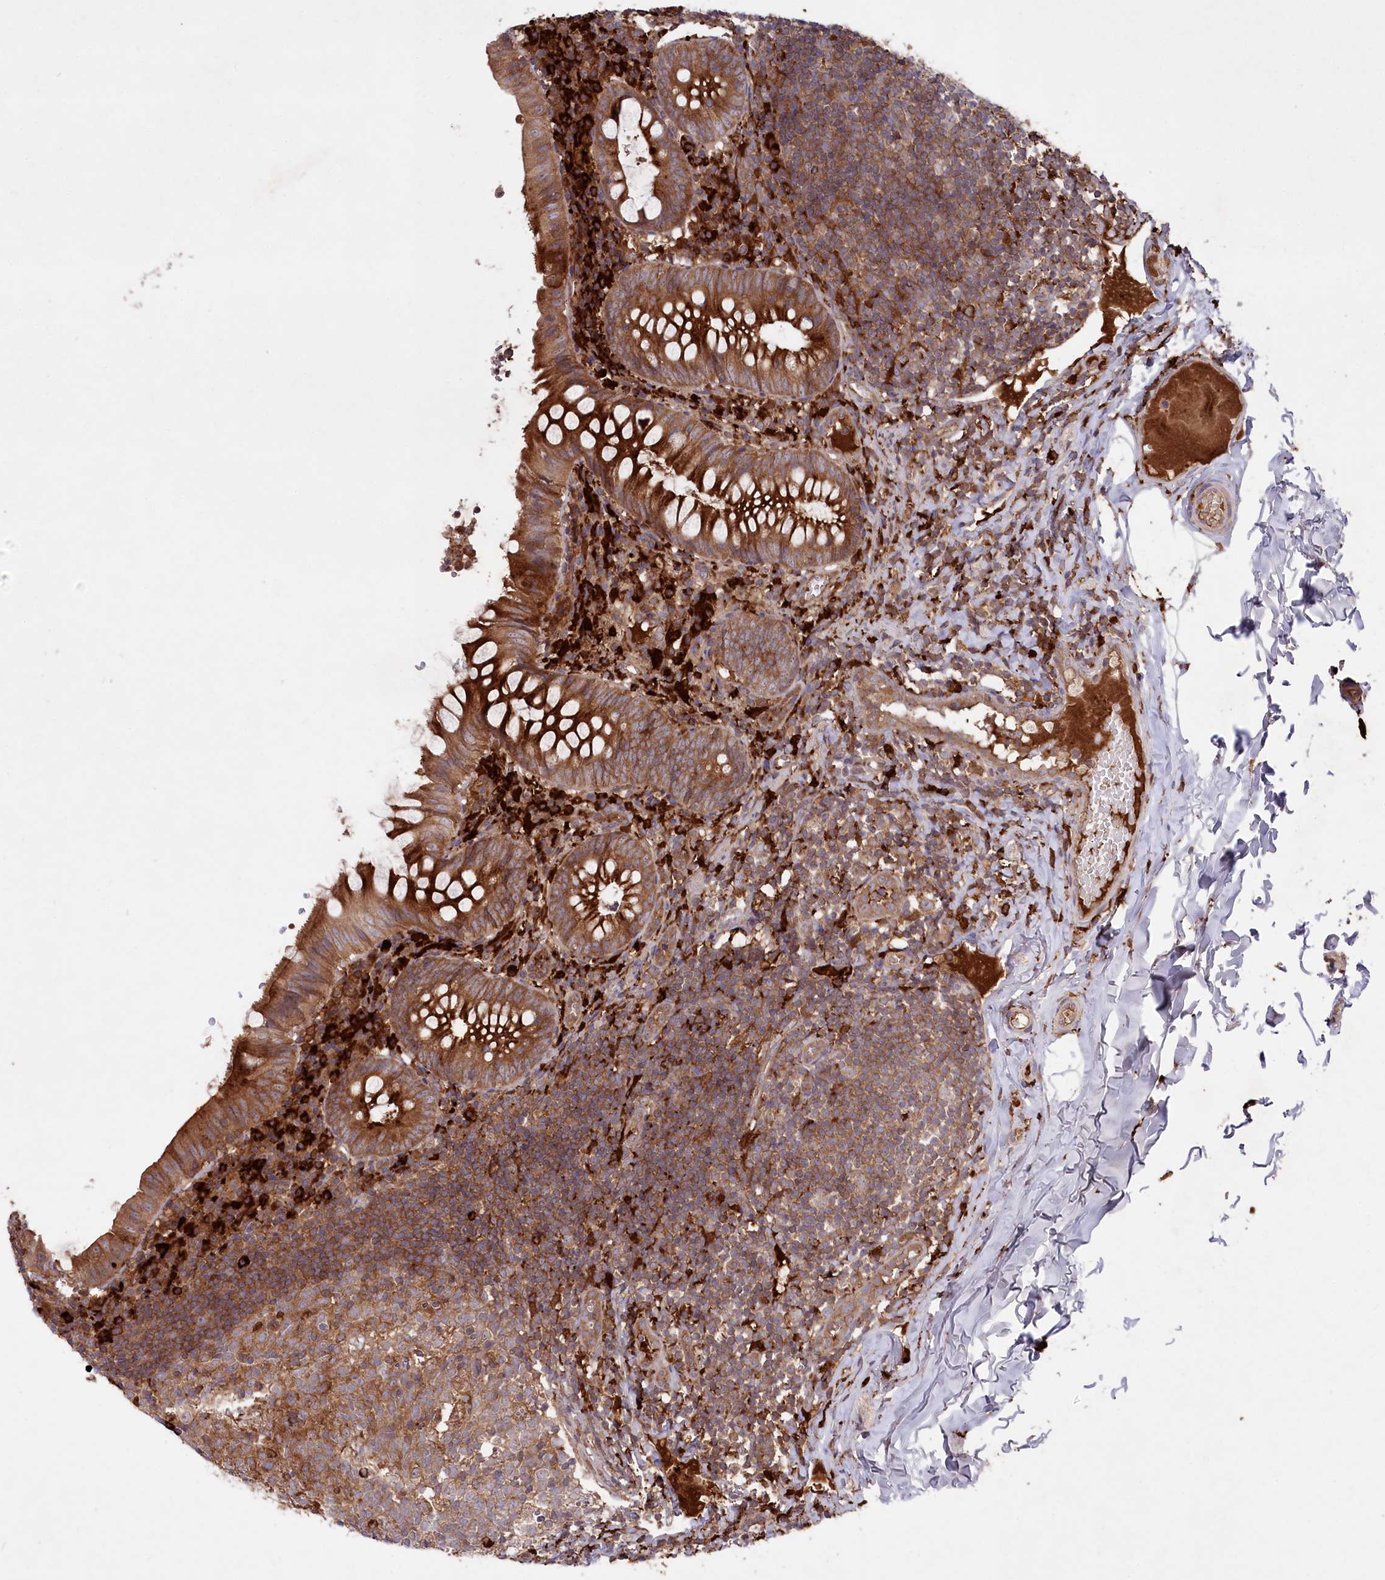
{"staining": {"intensity": "strong", "quantity": ">75%", "location": "cytoplasmic/membranous"}, "tissue": "appendix", "cell_type": "Glandular cells", "image_type": "normal", "snomed": [{"axis": "morphology", "description": "Normal tissue, NOS"}, {"axis": "topography", "description": "Appendix"}], "caption": "The immunohistochemical stain shows strong cytoplasmic/membranous staining in glandular cells of unremarkable appendix. (DAB (3,3'-diaminobenzidine) IHC, brown staining for protein, blue staining for nuclei).", "gene": "PPP1R21", "patient": {"sex": "male", "age": 8}}